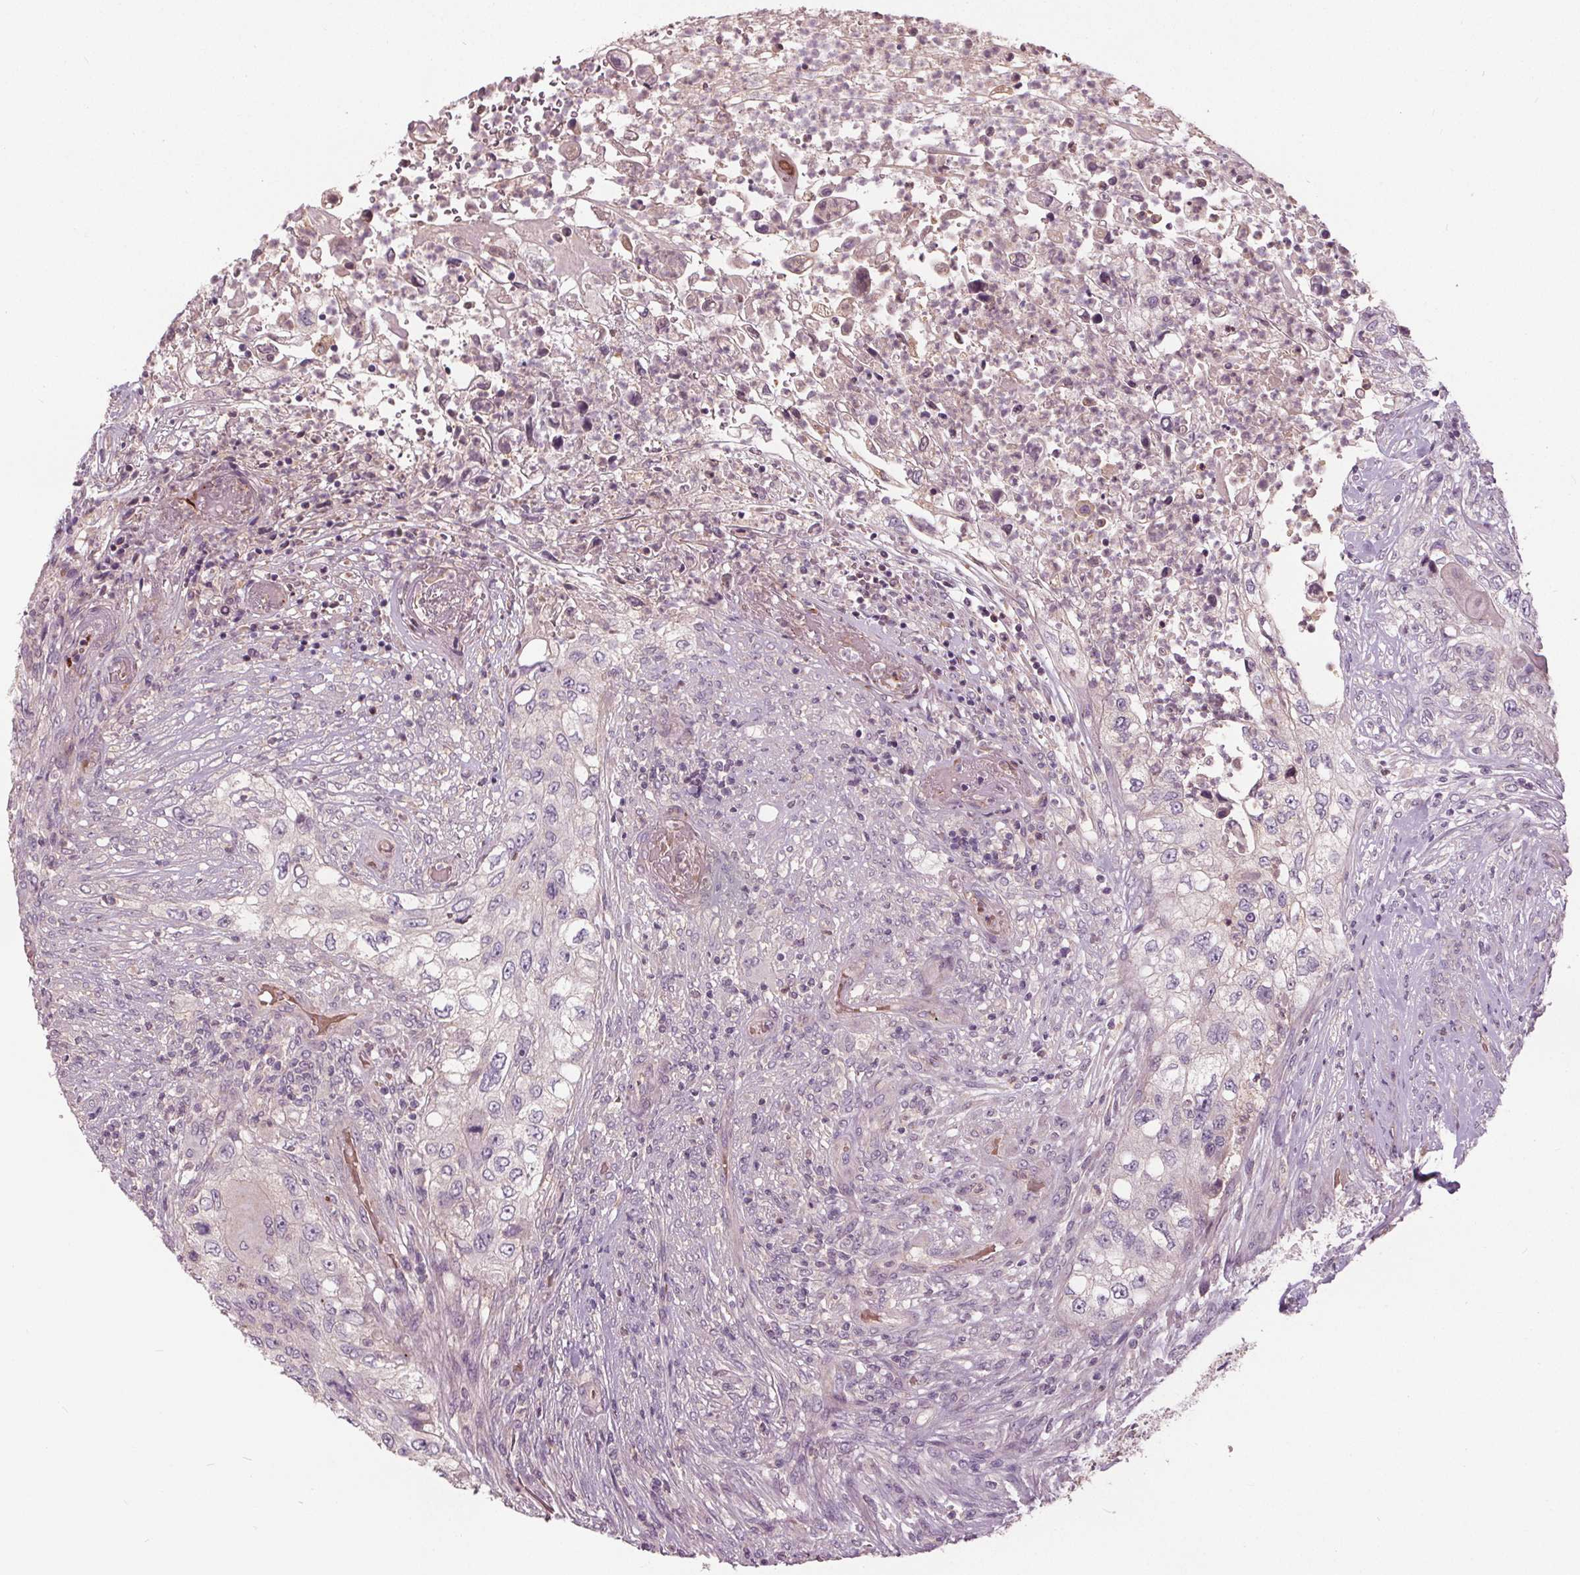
{"staining": {"intensity": "negative", "quantity": "none", "location": "none"}, "tissue": "urothelial cancer", "cell_type": "Tumor cells", "image_type": "cancer", "snomed": [{"axis": "morphology", "description": "Urothelial carcinoma, High grade"}, {"axis": "topography", "description": "Urinary bladder"}], "caption": "Tumor cells are negative for brown protein staining in urothelial cancer.", "gene": "PDGFD", "patient": {"sex": "female", "age": 60}}